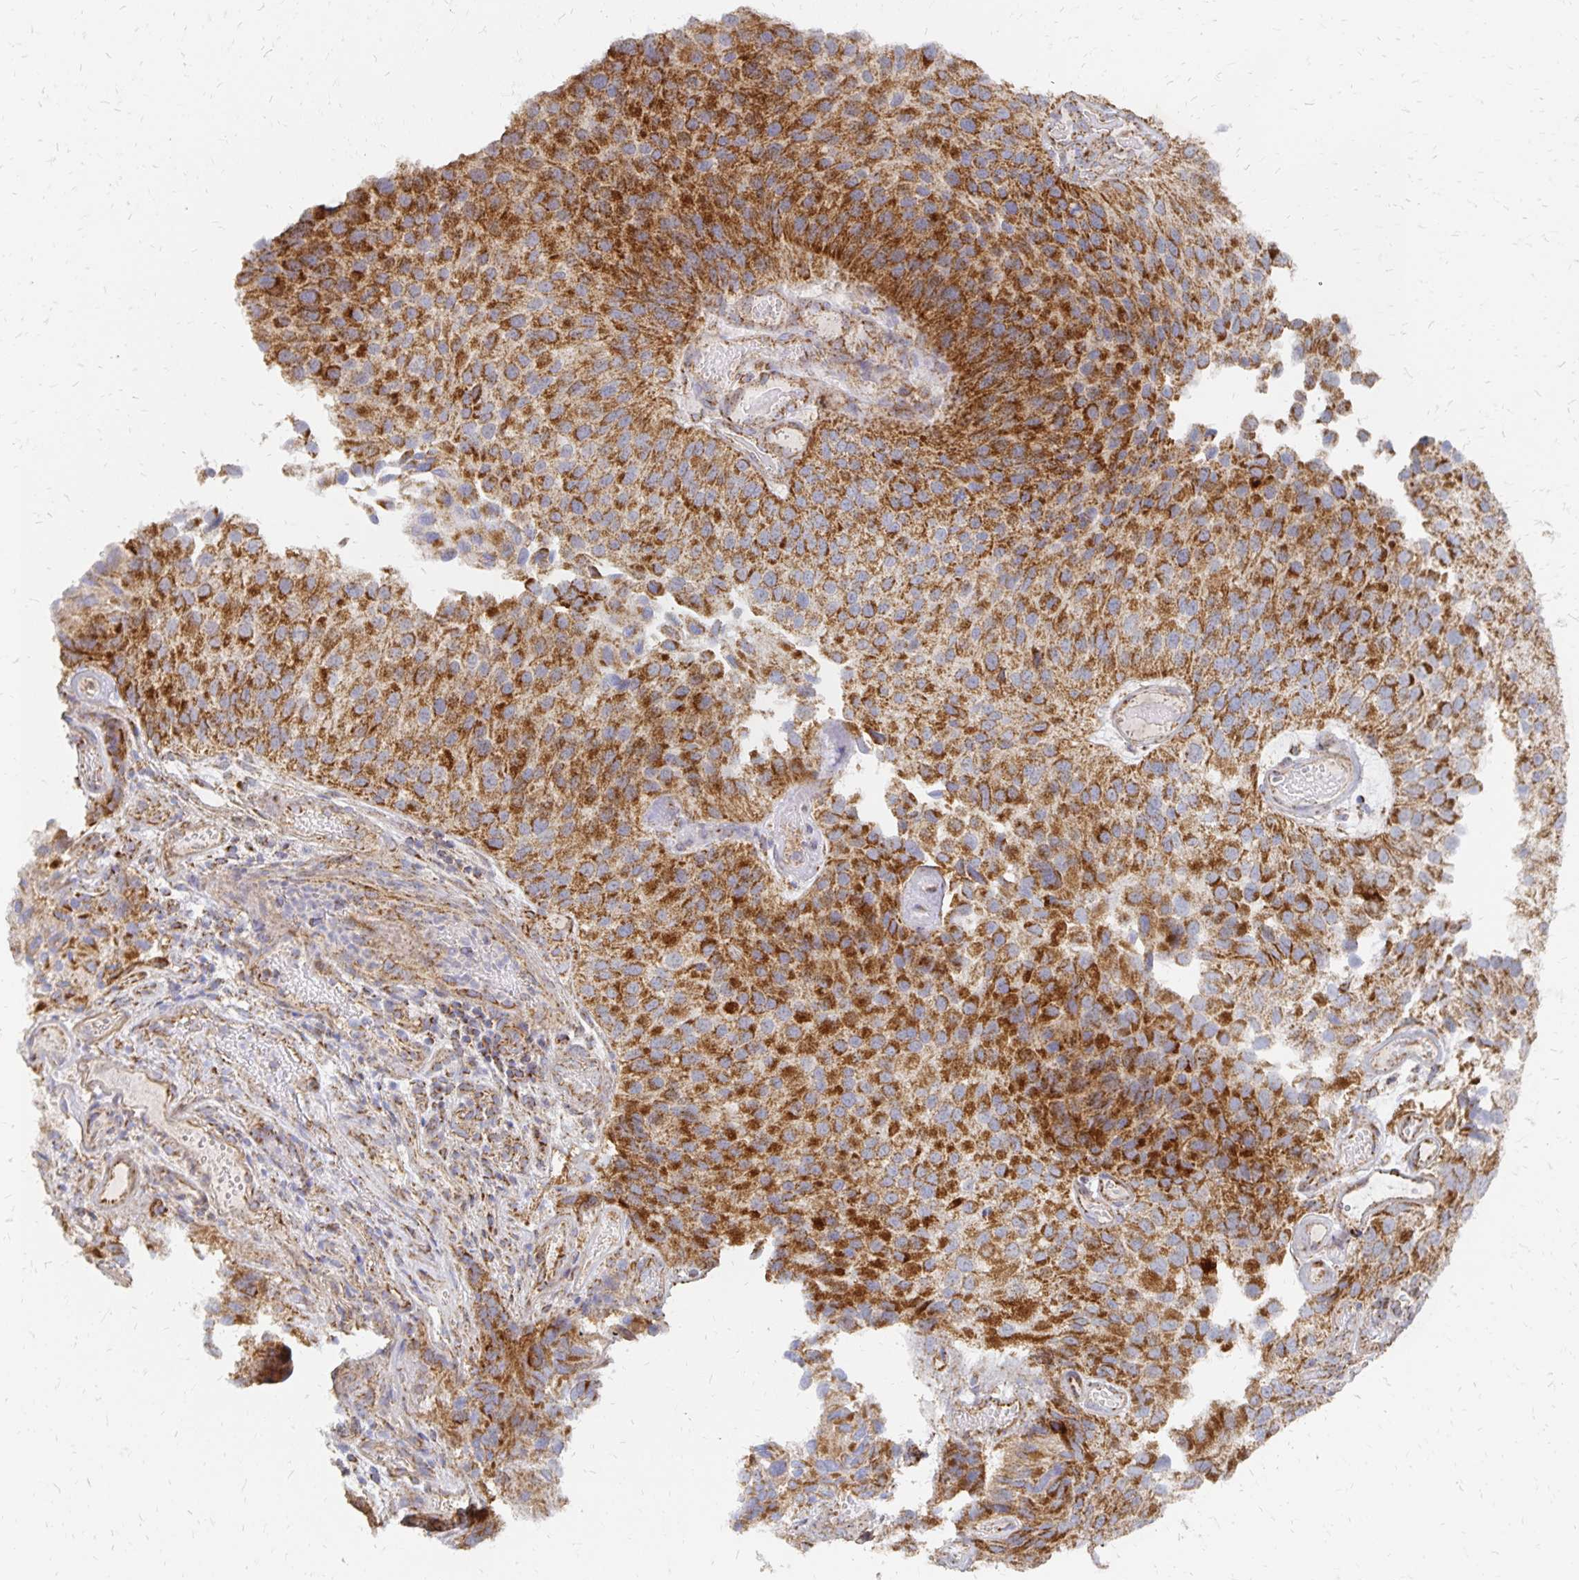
{"staining": {"intensity": "strong", "quantity": ">75%", "location": "cytoplasmic/membranous"}, "tissue": "urothelial cancer", "cell_type": "Tumor cells", "image_type": "cancer", "snomed": [{"axis": "morphology", "description": "Urothelial carcinoma, NOS"}, {"axis": "topography", "description": "Urinary bladder"}], "caption": "Human transitional cell carcinoma stained with a brown dye reveals strong cytoplasmic/membranous positive positivity in approximately >75% of tumor cells.", "gene": "STOML2", "patient": {"sex": "male", "age": 87}}